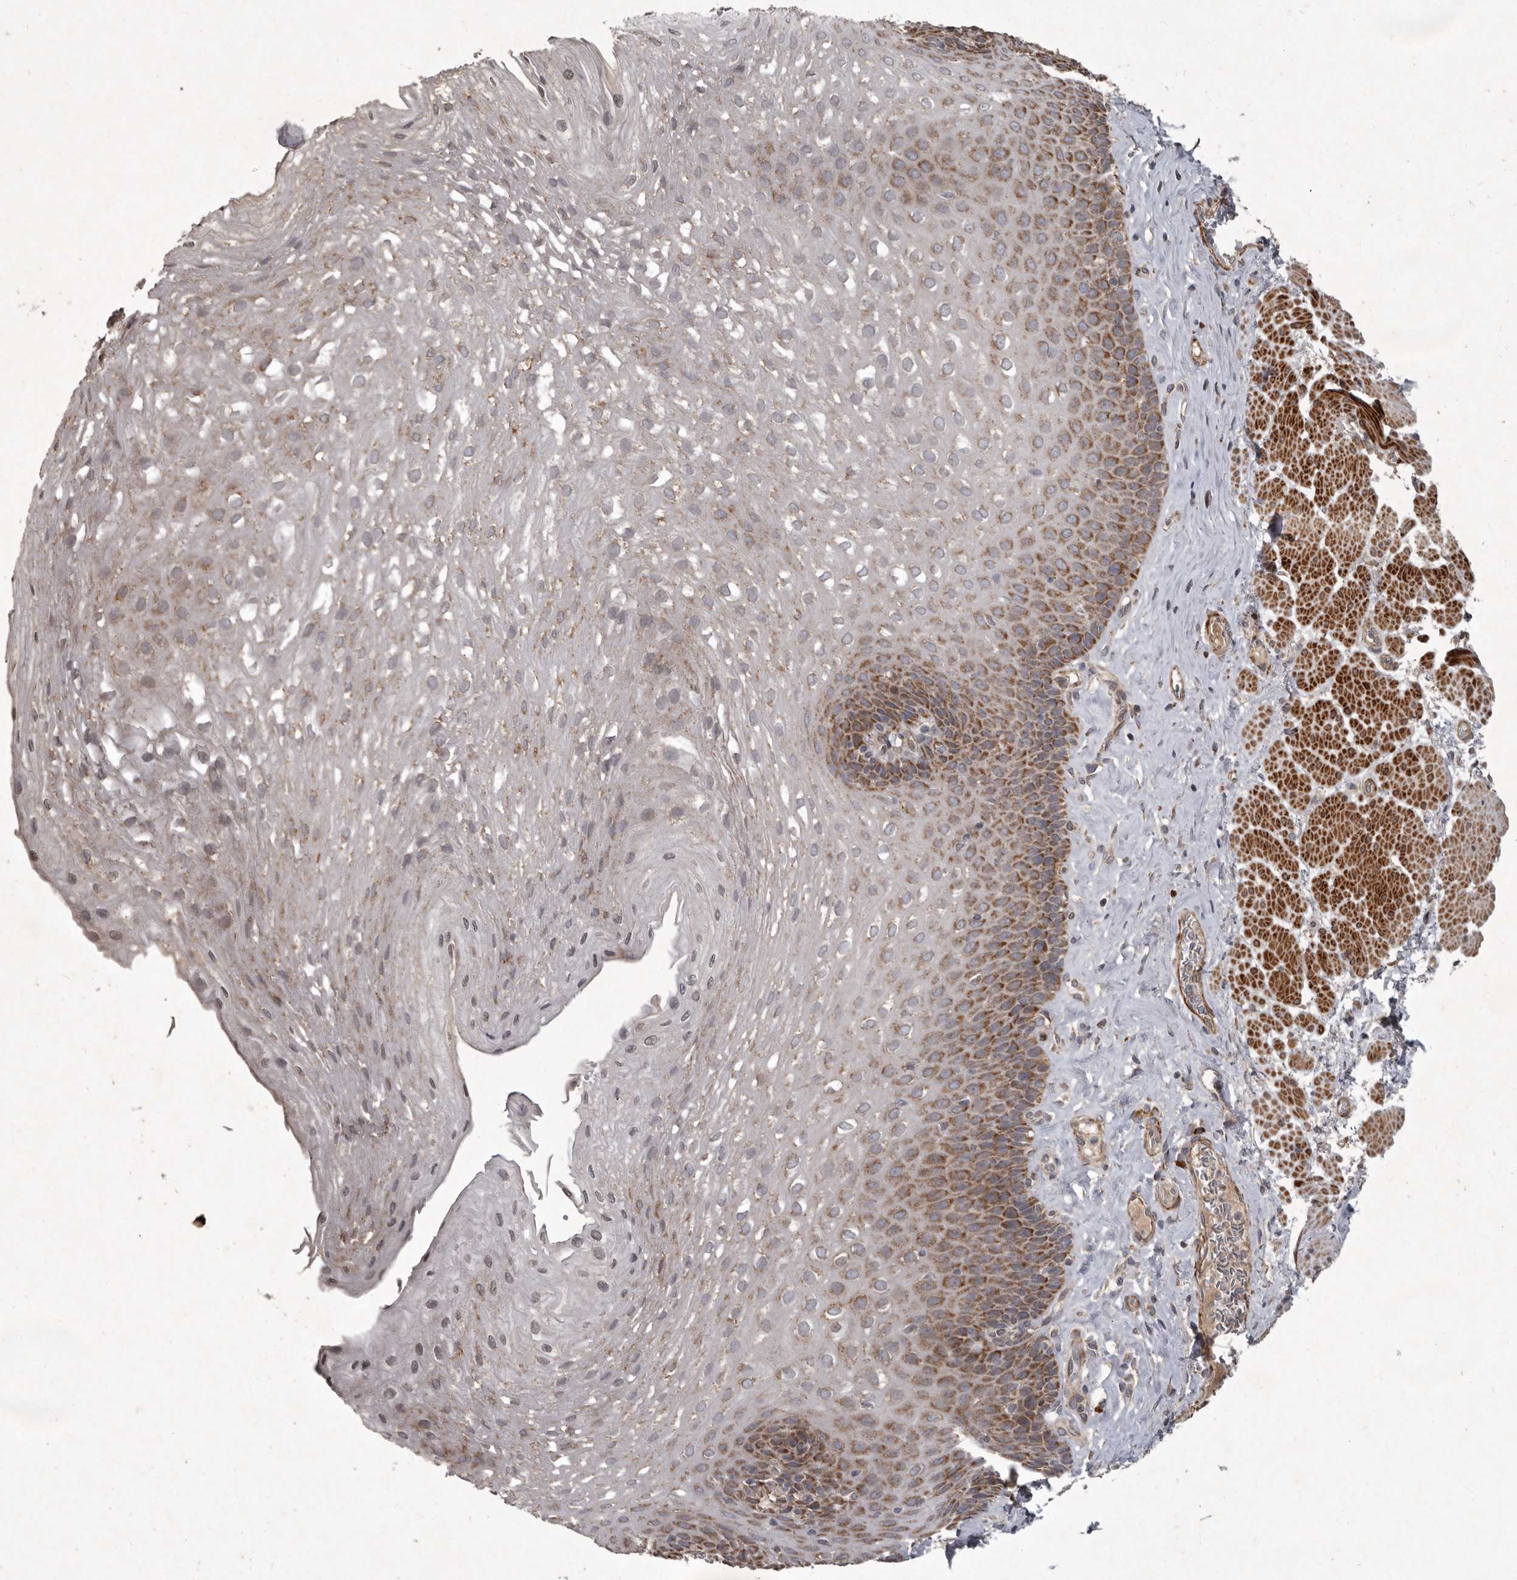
{"staining": {"intensity": "moderate", "quantity": ">75%", "location": "cytoplasmic/membranous"}, "tissue": "esophagus", "cell_type": "Squamous epithelial cells", "image_type": "normal", "snomed": [{"axis": "morphology", "description": "Normal tissue, NOS"}, {"axis": "topography", "description": "Esophagus"}], "caption": "IHC photomicrograph of benign esophagus stained for a protein (brown), which exhibits medium levels of moderate cytoplasmic/membranous positivity in about >75% of squamous epithelial cells.", "gene": "MRPS15", "patient": {"sex": "female", "age": 66}}